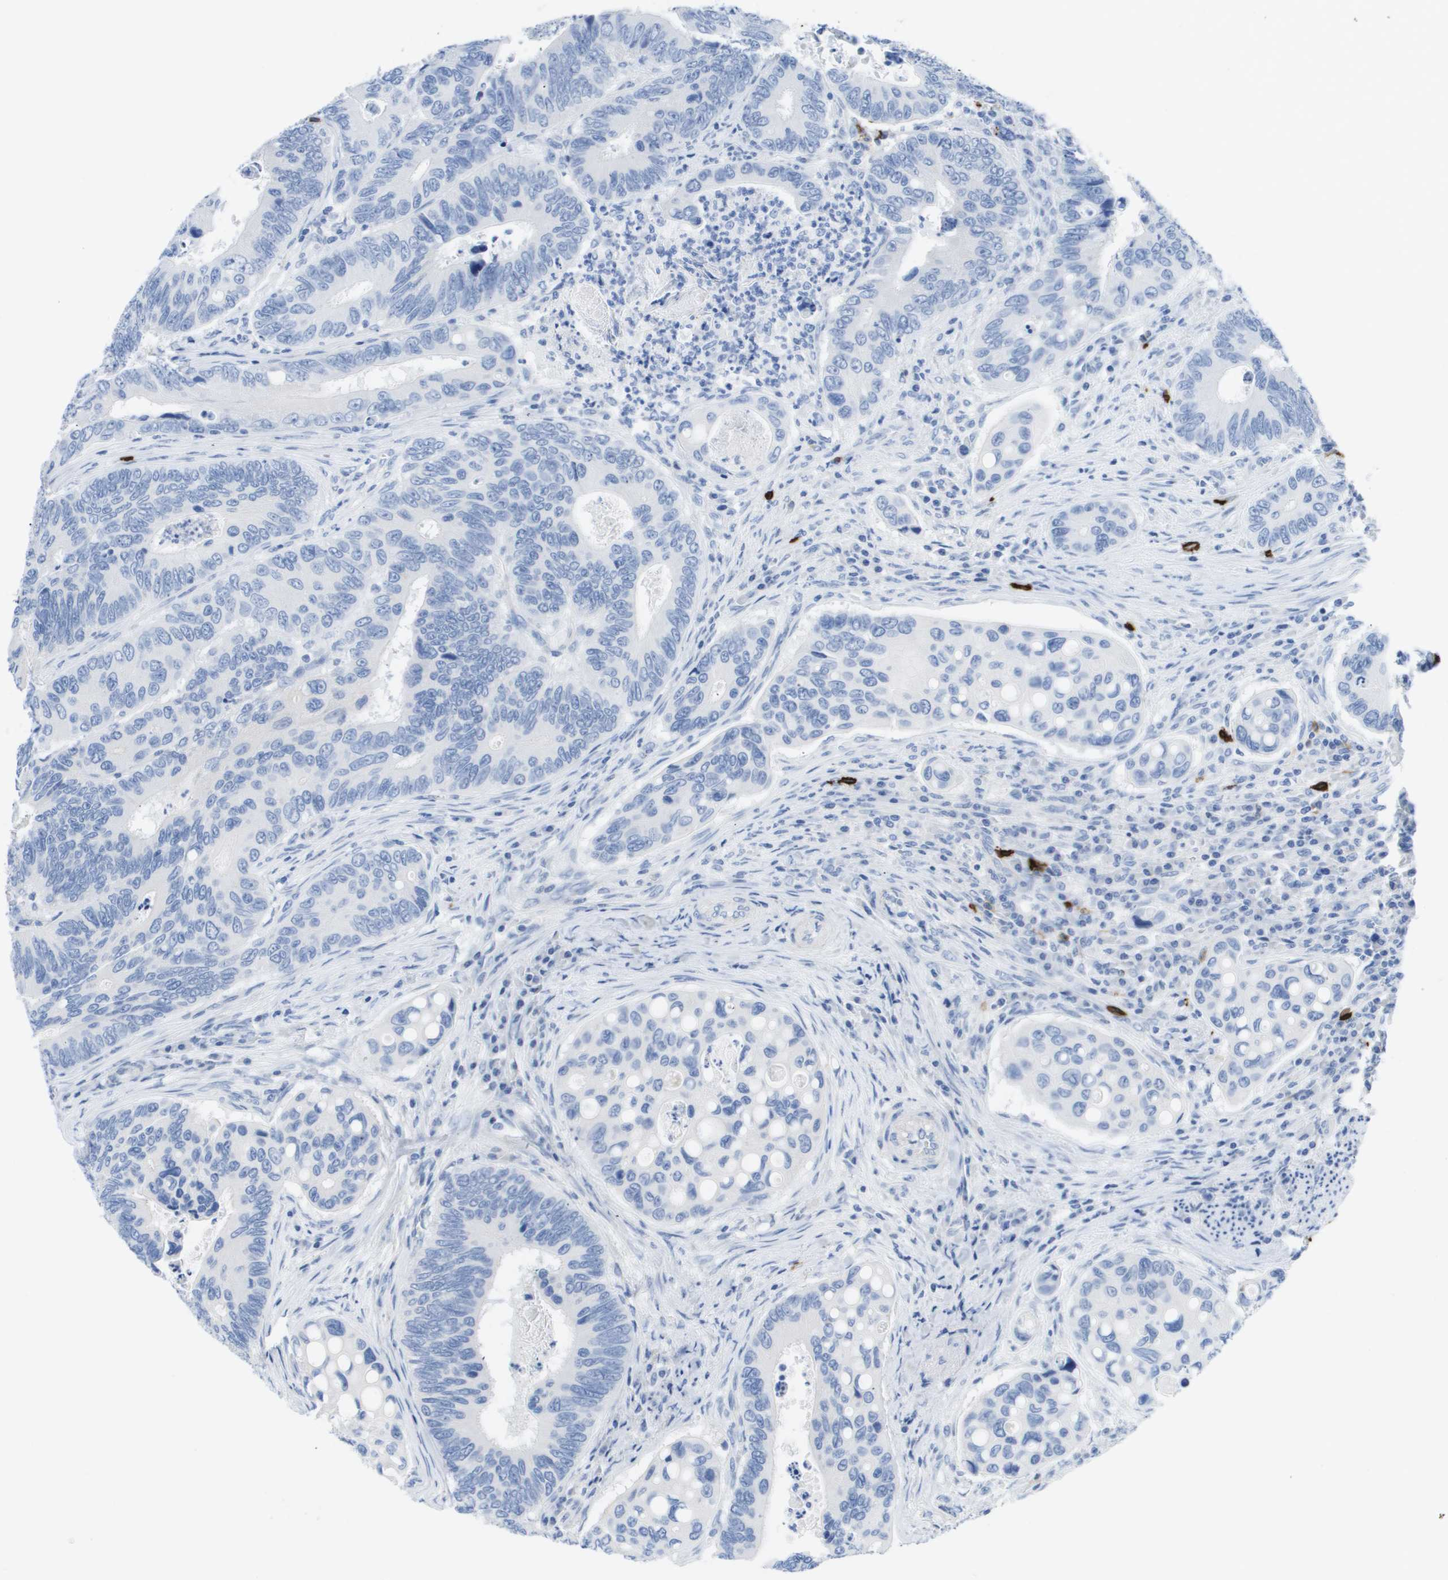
{"staining": {"intensity": "negative", "quantity": "none", "location": "none"}, "tissue": "colorectal cancer", "cell_type": "Tumor cells", "image_type": "cancer", "snomed": [{"axis": "morphology", "description": "Inflammation, NOS"}, {"axis": "morphology", "description": "Adenocarcinoma, NOS"}, {"axis": "topography", "description": "Colon"}], "caption": "High magnification brightfield microscopy of adenocarcinoma (colorectal) stained with DAB (3,3'-diaminobenzidine) (brown) and counterstained with hematoxylin (blue): tumor cells show no significant expression.", "gene": "MS4A1", "patient": {"sex": "male", "age": 72}}